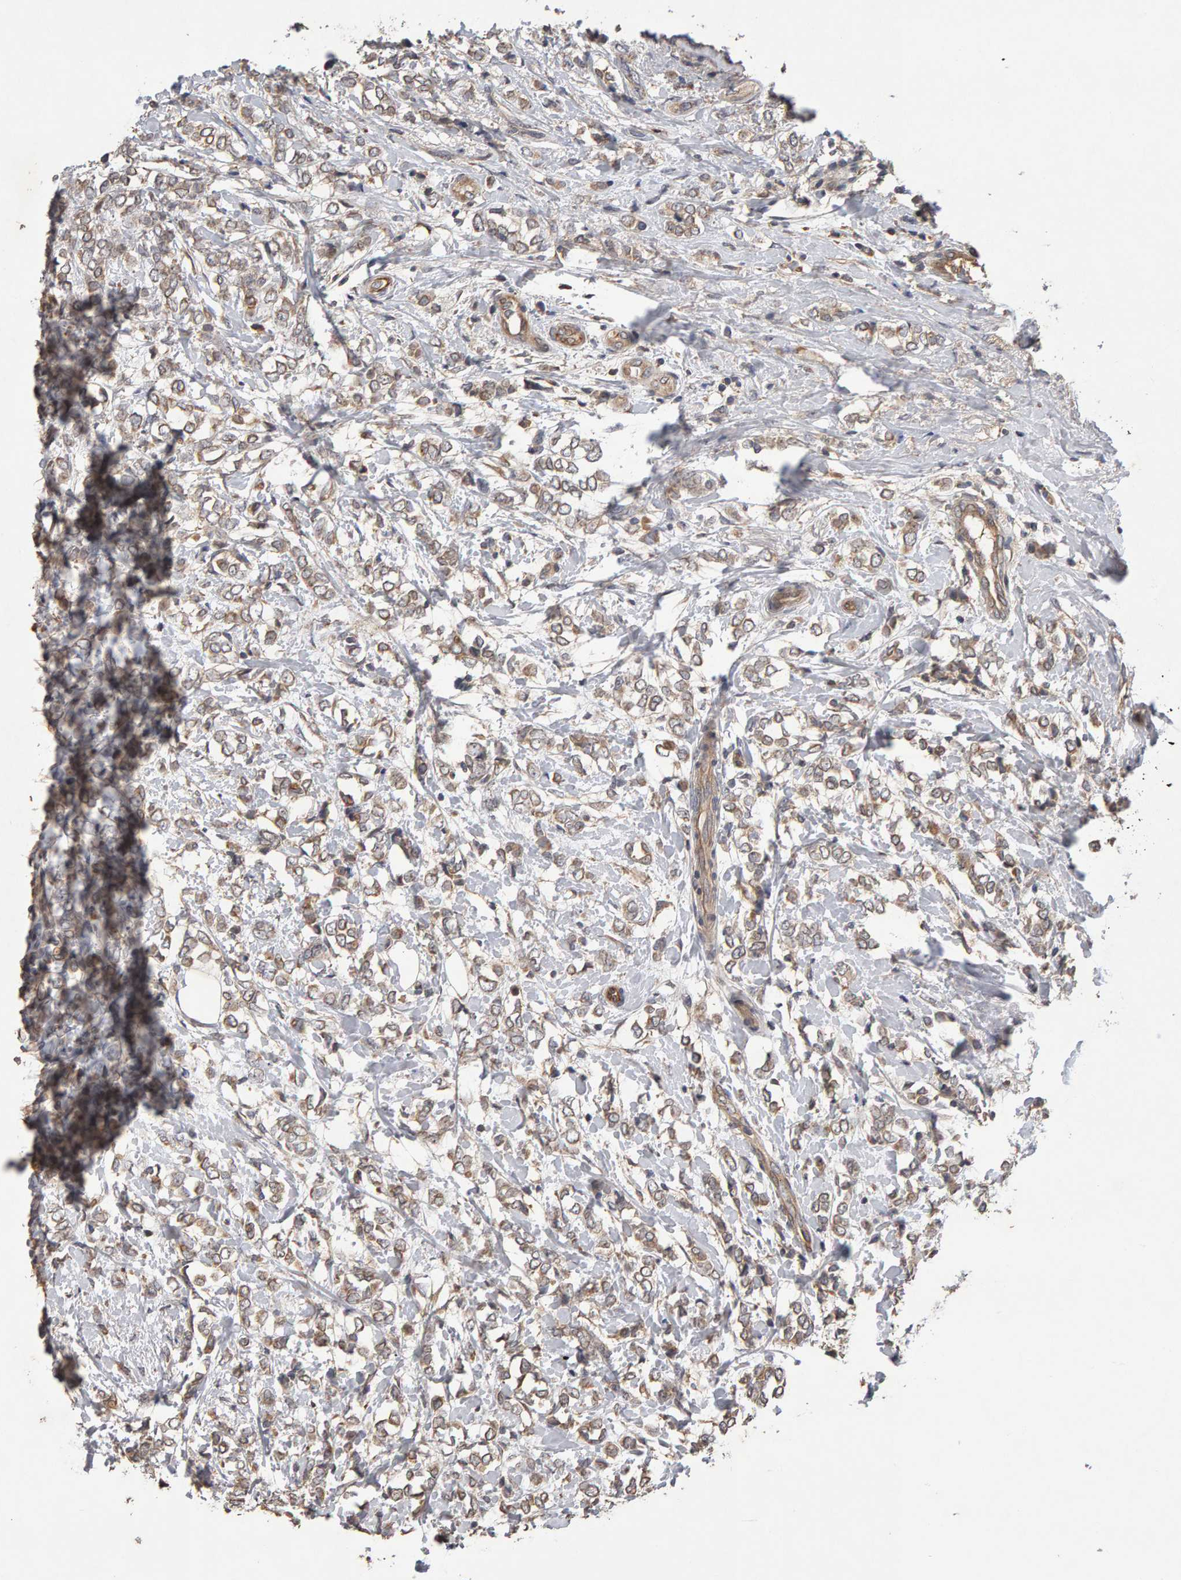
{"staining": {"intensity": "weak", "quantity": ">75%", "location": "cytoplasmic/membranous"}, "tissue": "breast cancer", "cell_type": "Tumor cells", "image_type": "cancer", "snomed": [{"axis": "morphology", "description": "Normal tissue, NOS"}, {"axis": "morphology", "description": "Lobular carcinoma"}, {"axis": "topography", "description": "Breast"}], "caption": "An image showing weak cytoplasmic/membranous positivity in approximately >75% of tumor cells in breast cancer (lobular carcinoma), as visualized by brown immunohistochemical staining.", "gene": "COASY", "patient": {"sex": "female", "age": 47}}